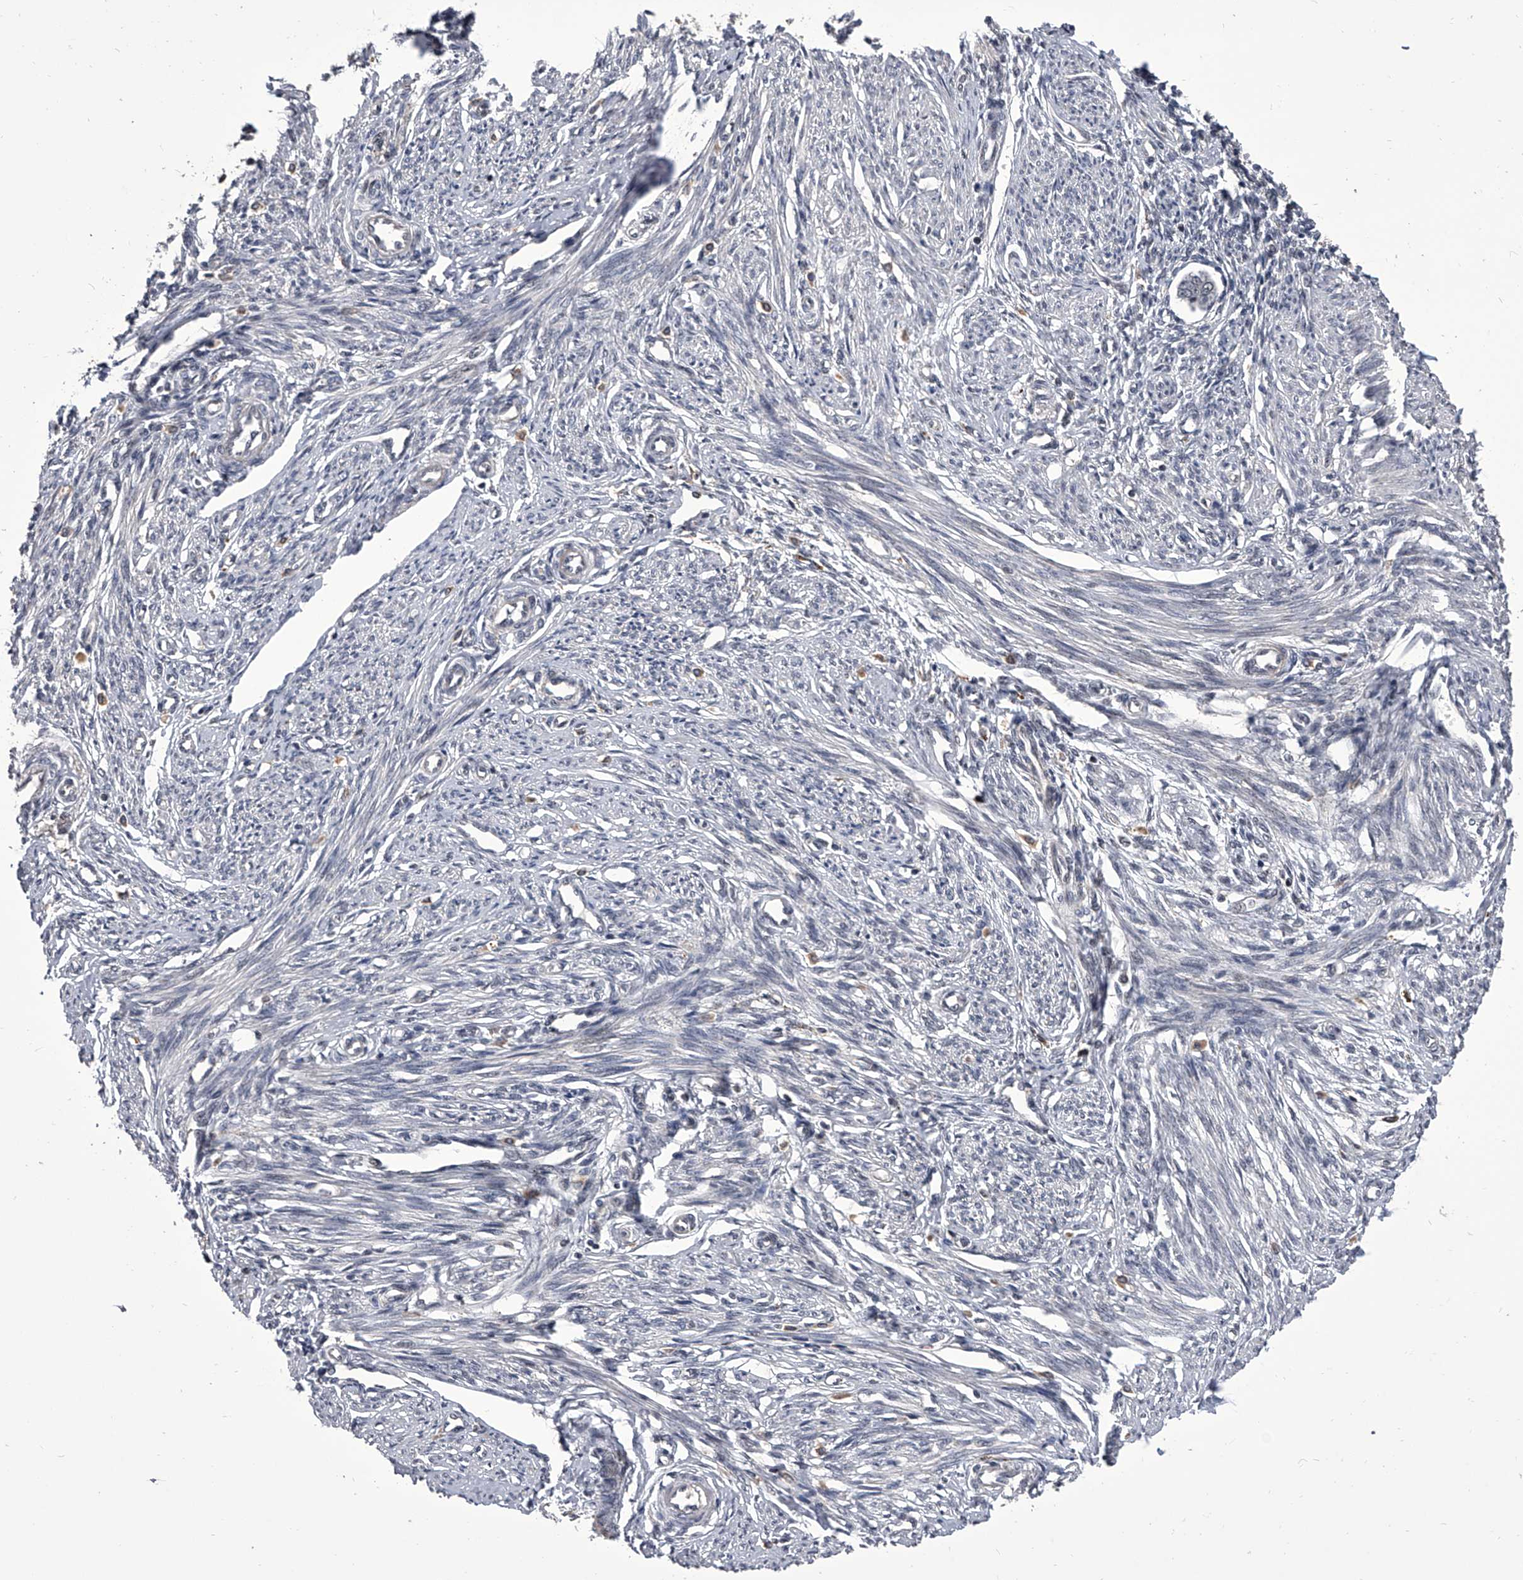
{"staining": {"intensity": "weak", "quantity": "<25%", "location": "nuclear"}, "tissue": "endometrium", "cell_type": "Cells in endometrial stroma", "image_type": "normal", "snomed": [{"axis": "morphology", "description": "Normal tissue, NOS"}, {"axis": "topography", "description": "Endometrium"}], "caption": "This histopathology image is of normal endometrium stained with IHC to label a protein in brown with the nuclei are counter-stained blue. There is no positivity in cells in endometrial stroma.", "gene": "CMTR1", "patient": {"sex": "female", "age": 56}}